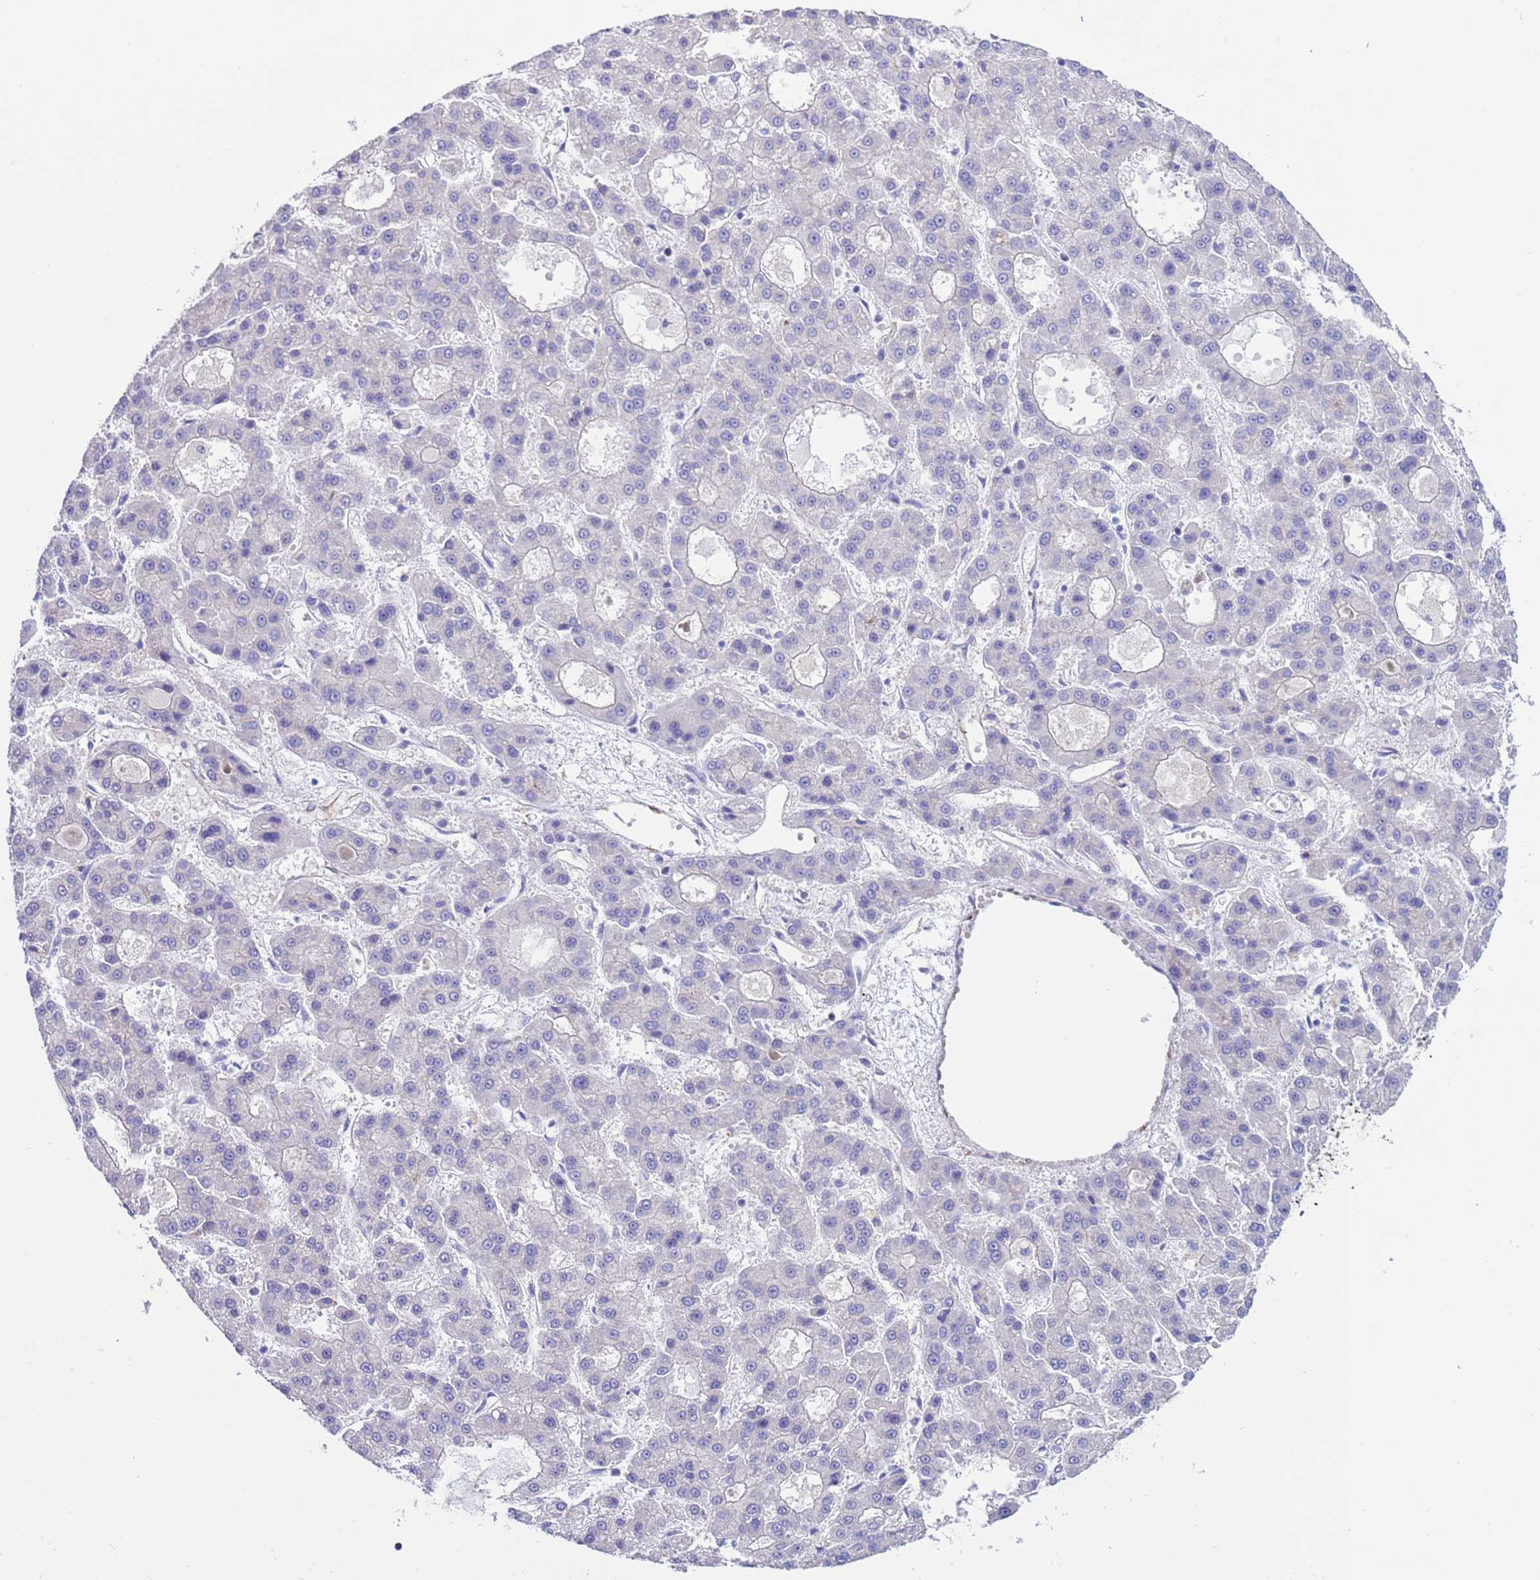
{"staining": {"intensity": "negative", "quantity": "none", "location": "none"}, "tissue": "liver cancer", "cell_type": "Tumor cells", "image_type": "cancer", "snomed": [{"axis": "morphology", "description": "Carcinoma, Hepatocellular, NOS"}, {"axis": "topography", "description": "Liver"}], "caption": "IHC image of human liver cancer stained for a protein (brown), which exhibits no expression in tumor cells.", "gene": "ANAPC1", "patient": {"sex": "male", "age": 70}}